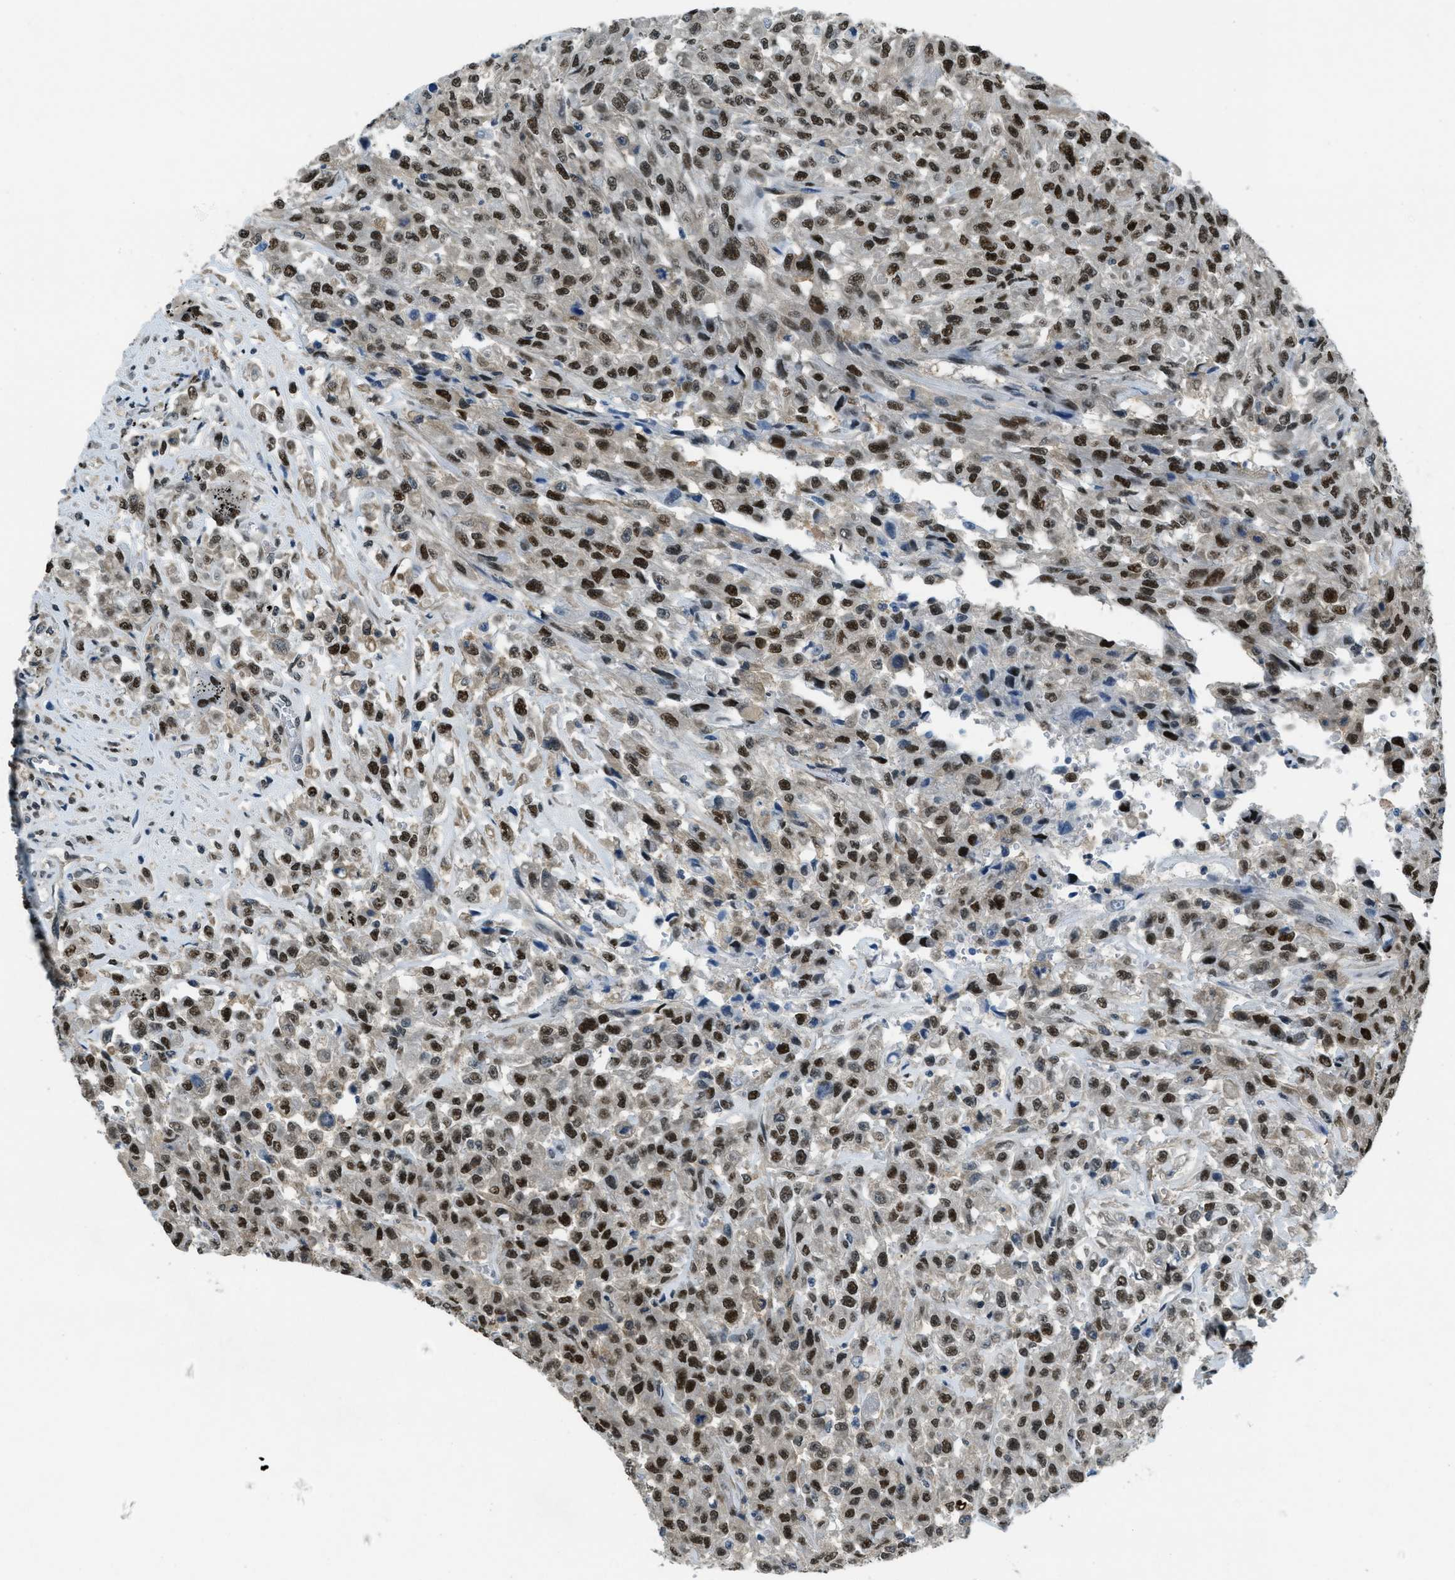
{"staining": {"intensity": "strong", "quantity": ">75%", "location": "nuclear"}, "tissue": "urothelial cancer", "cell_type": "Tumor cells", "image_type": "cancer", "snomed": [{"axis": "morphology", "description": "Urothelial carcinoma, High grade"}, {"axis": "topography", "description": "Urinary bladder"}], "caption": "This image shows IHC staining of human high-grade urothelial carcinoma, with high strong nuclear expression in about >75% of tumor cells.", "gene": "OGFR", "patient": {"sex": "male", "age": 46}}